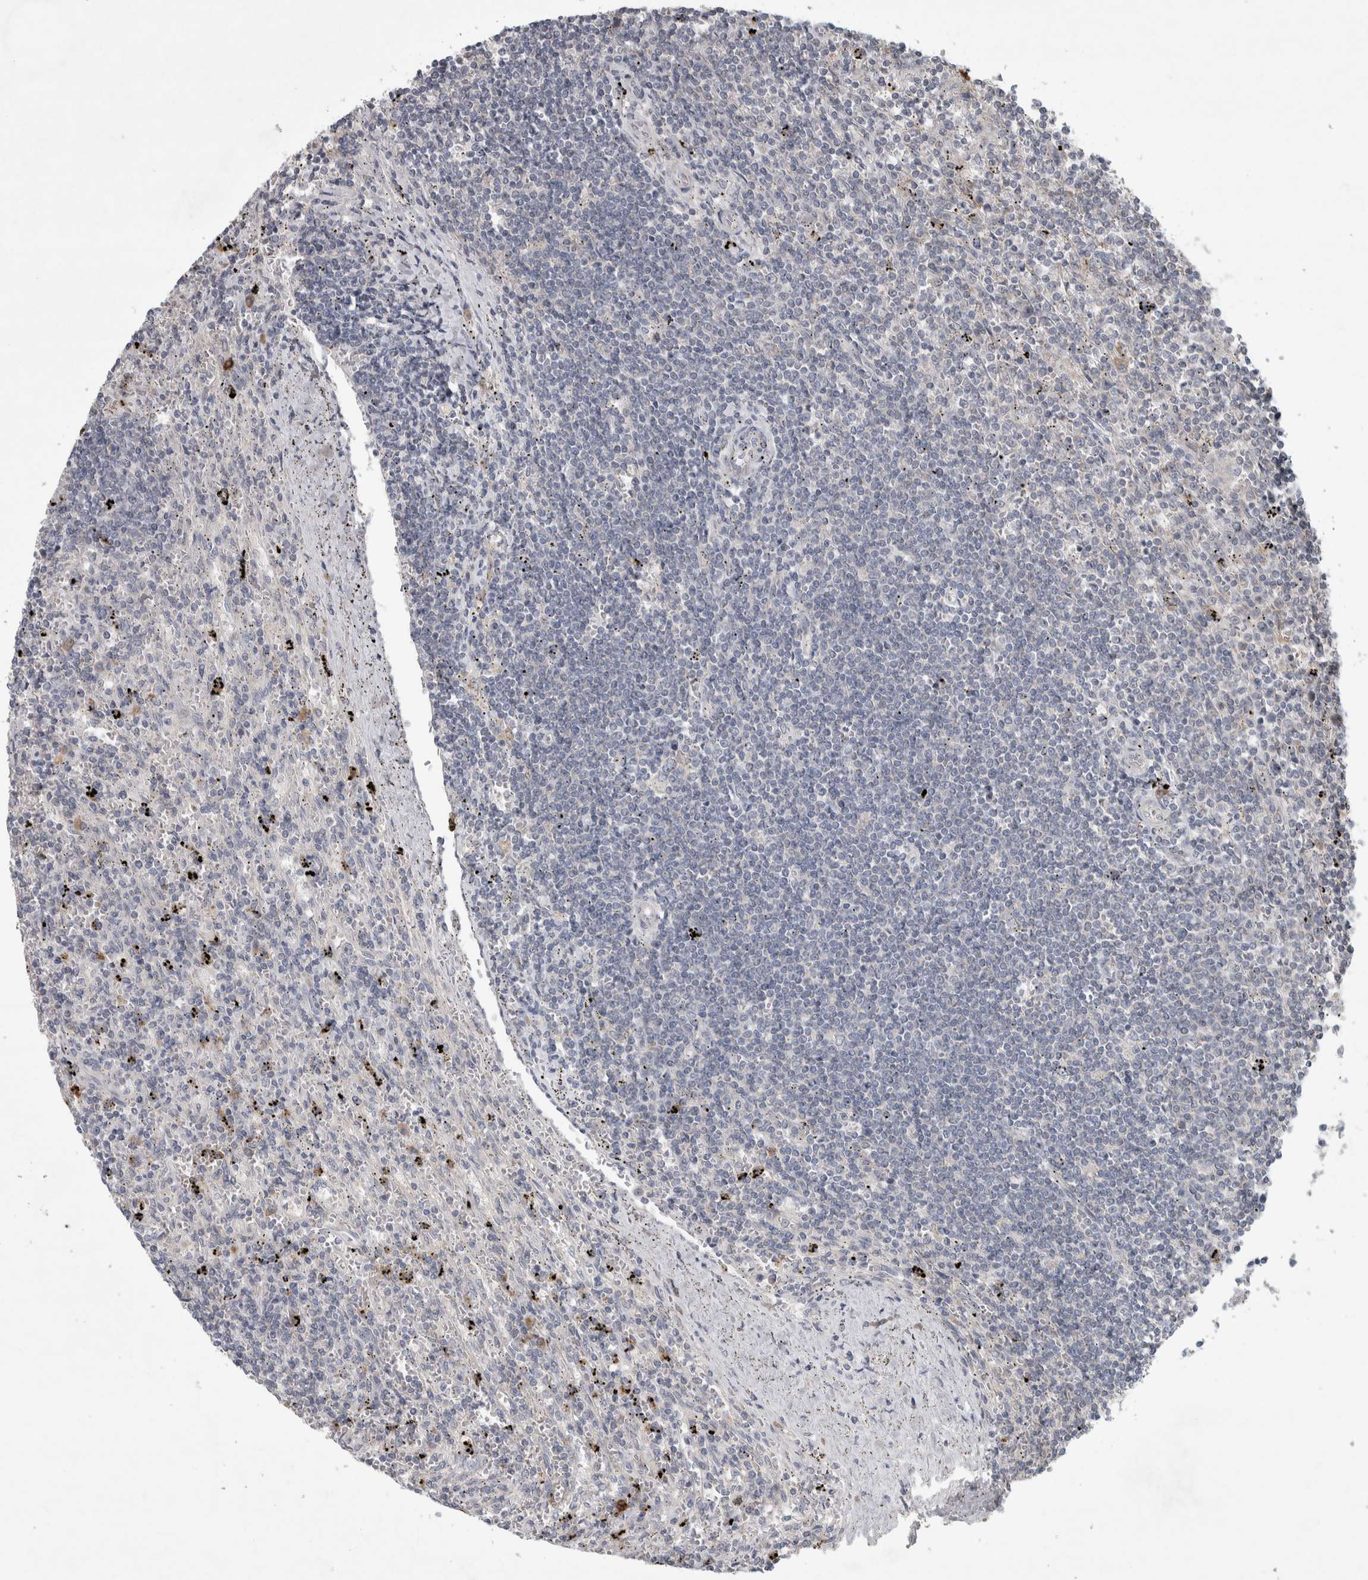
{"staining": {"intensity": "negative", "quantity": "none", "location": "none"}, "tissue": "lymphoma", "cell_type": "Tumor cells", "image_type": "cancer", "snomed": [{"axis": "morphology", "description": "Malignant lymphoma, non-Hodgkin's type, Low grade"}, {"axis": "topography", "description": "Spleen"}], "caption": "The IHC image has no significant expression in tumor cells of low-grade malignant lymphoma, non-Hodgkin's type tissue.", "gene": "SRP68", "patient": {"sex": "male", "age": 76}}